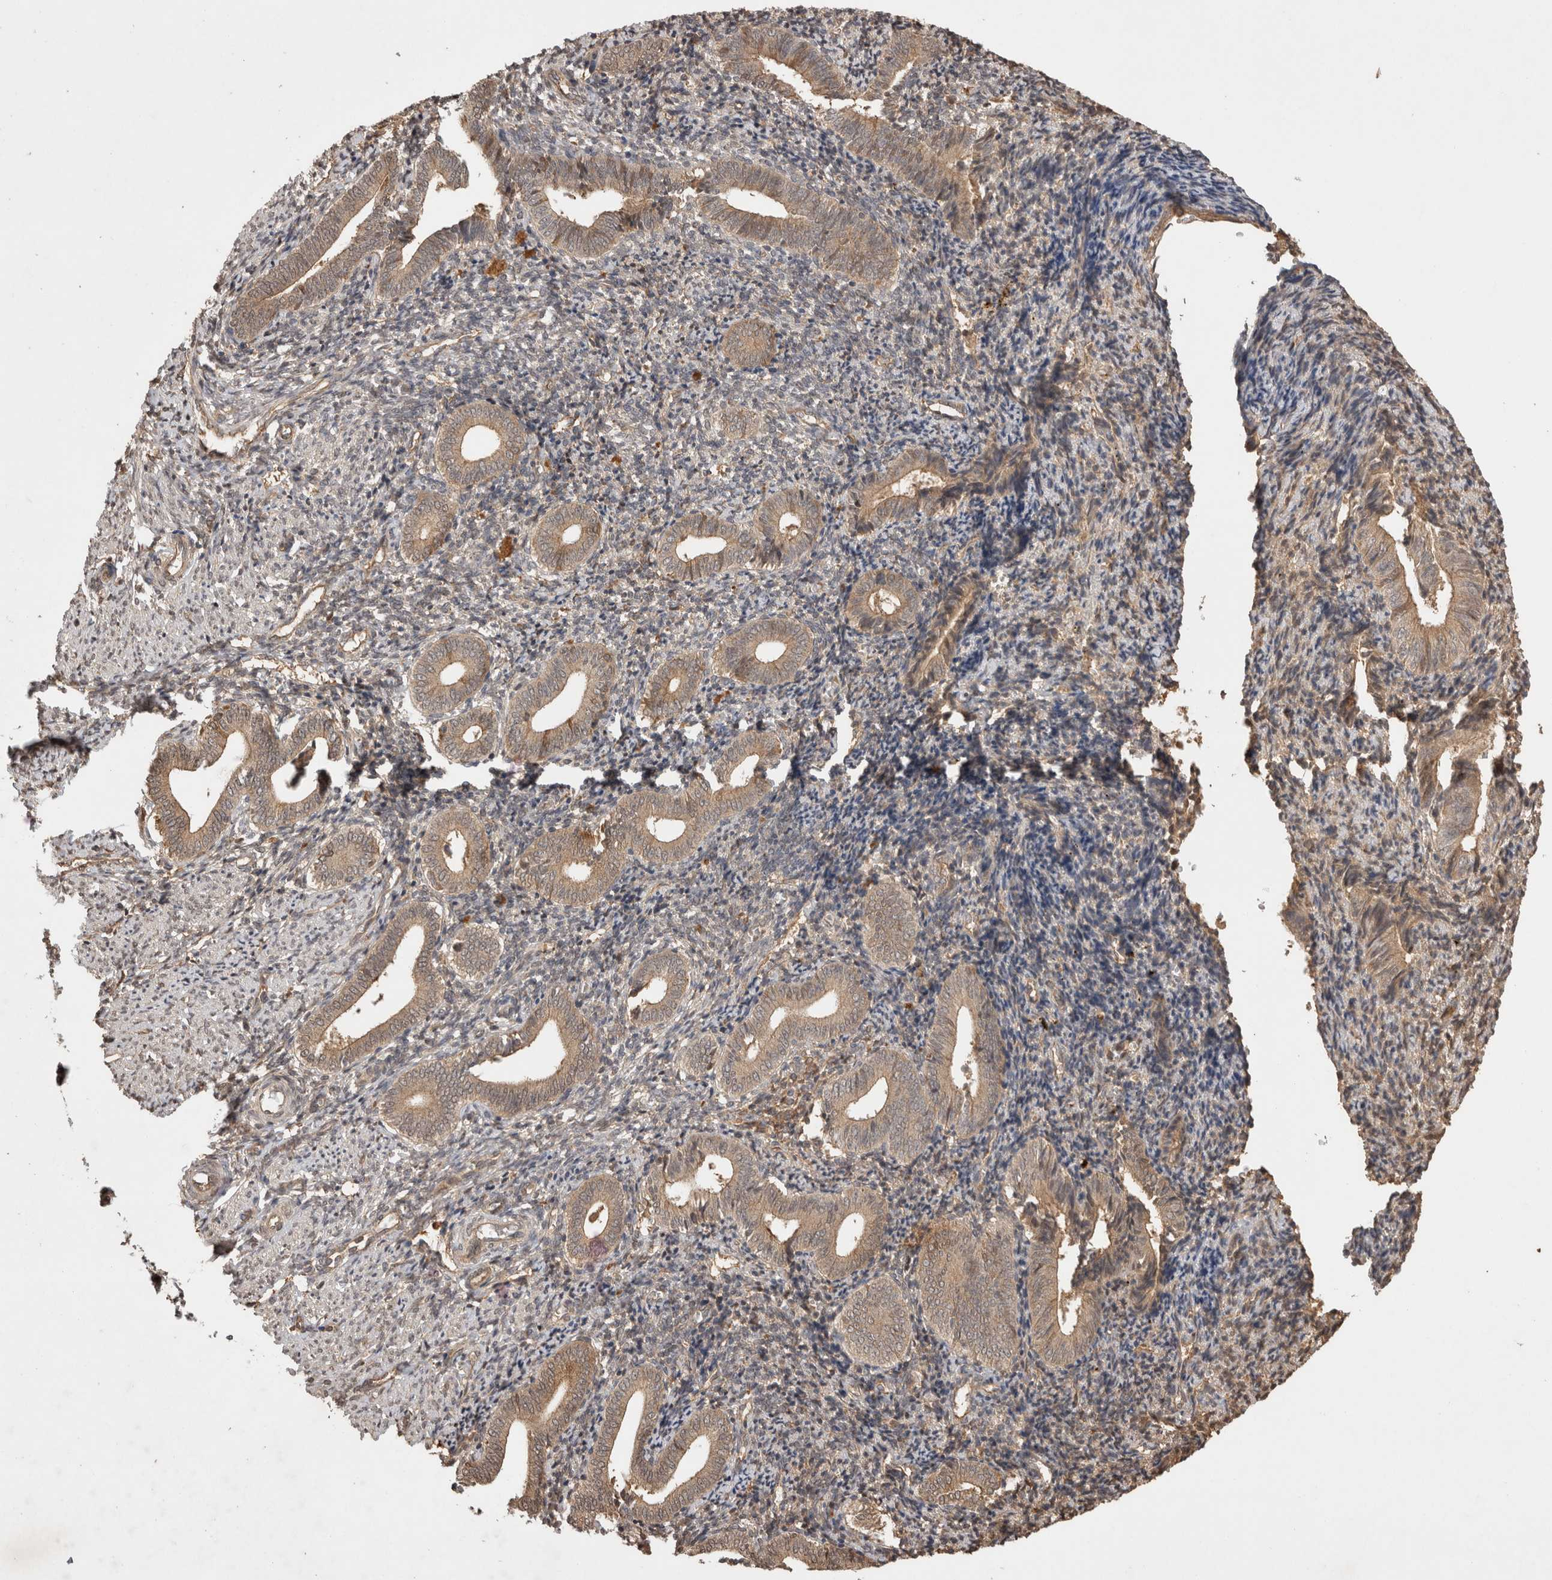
{"staining": {"intensity": "moderate", "quantity": "25%-75%", "location": "cytoplasmic/membranous"}, "tissue": "endometrium", "cell_type": "Cells in endometrial stroma", "image_type": "normal", "snomed": [{"axis": "morphology", "description": "Normal tissue, NOS"}, {"axis": "topography", "description": "Uterus"}, {"axis": "topography", "description": "Endometrium"}], "caption": "Approximately 25%-75% of cells in endometrial stroma in unremarkable endometrium exhibit moderate cytoplasmic/membranous protein positivity as visualized by brown immunohistochemical staining.", "gene": "PRMT3", "patient": {"sex": "female", "age": 33}}